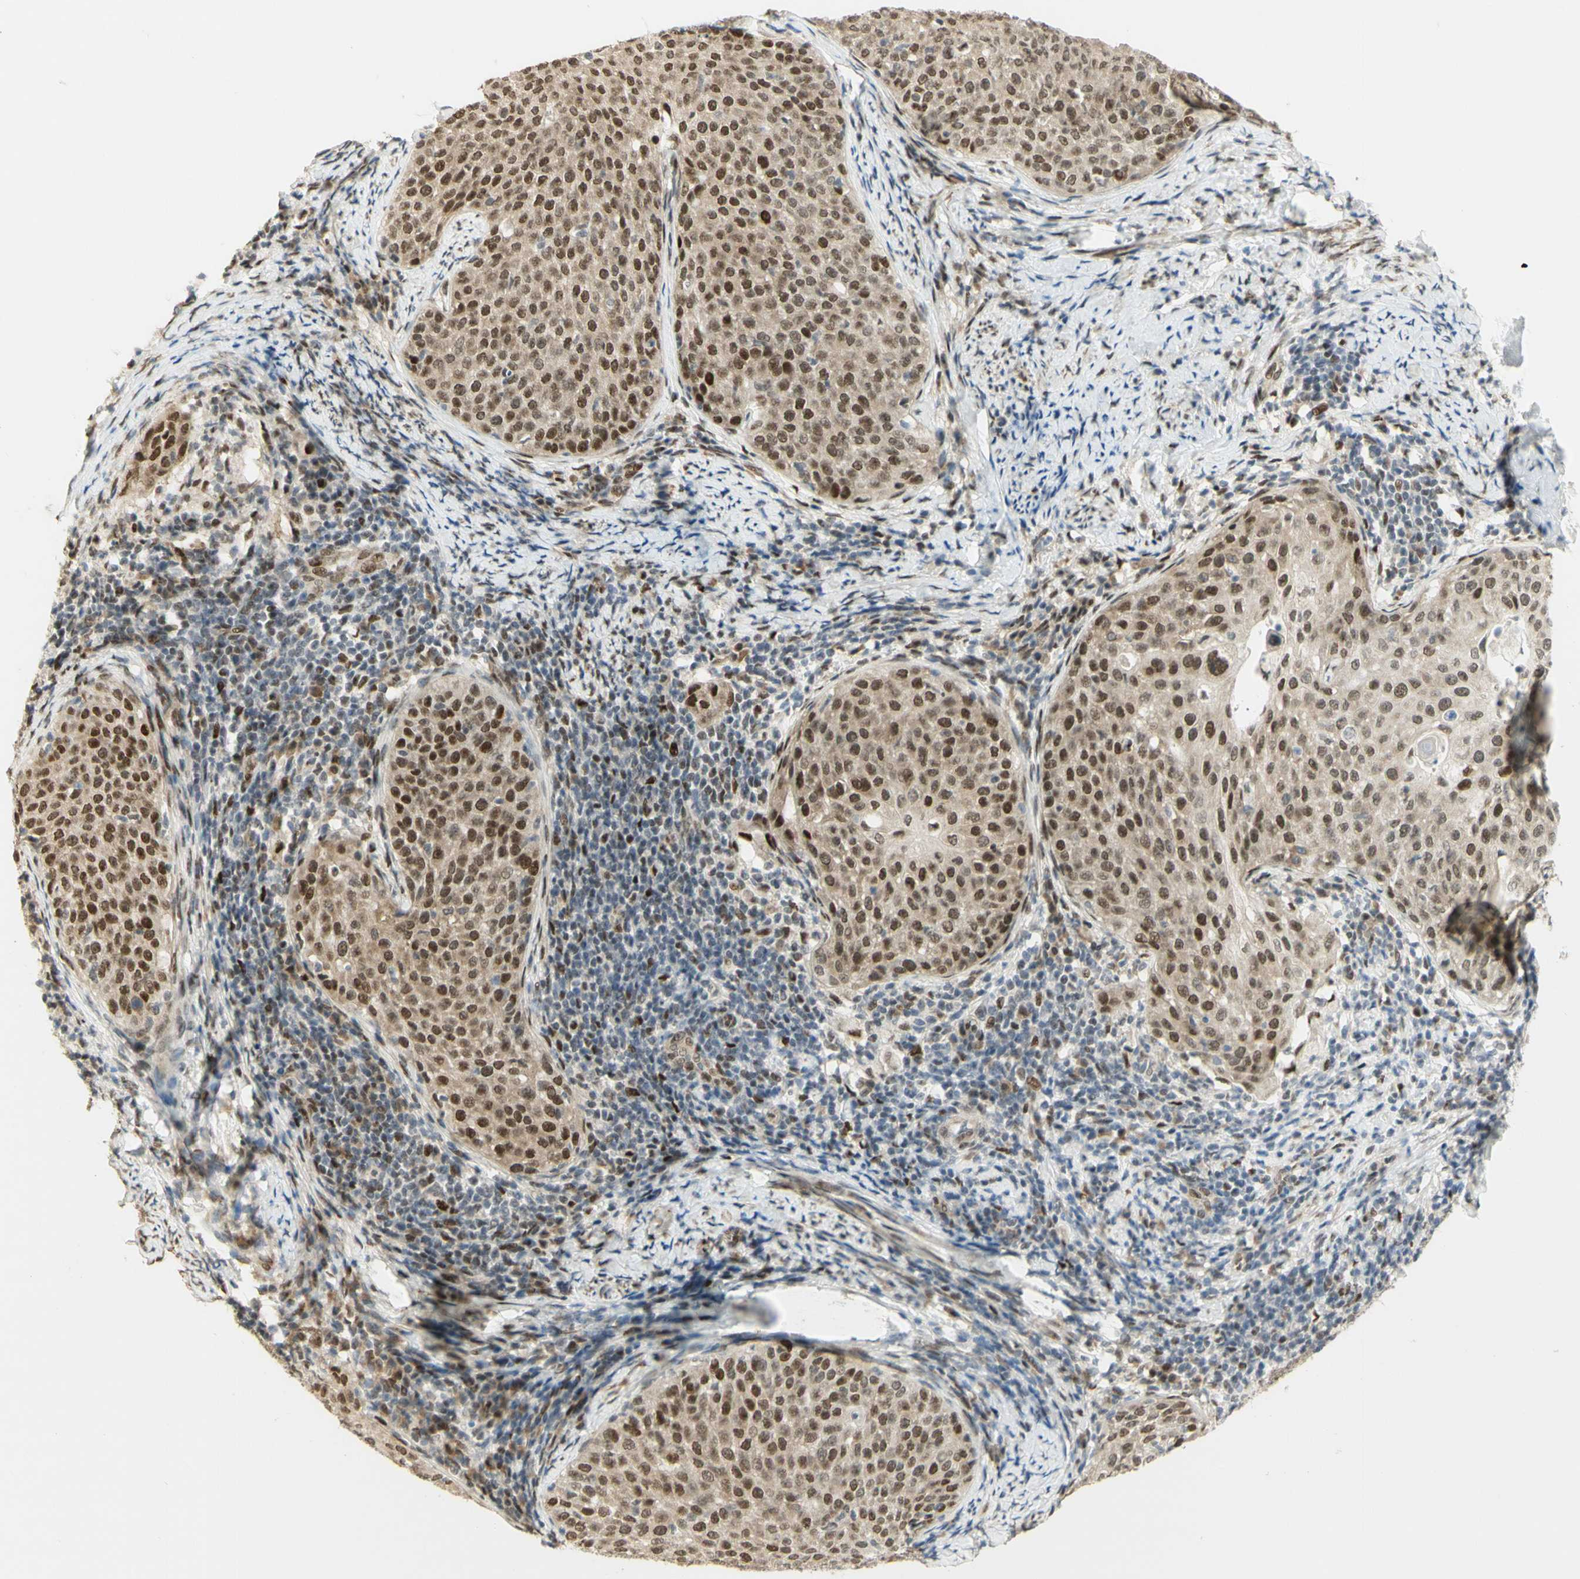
{"staining": {"intensity": "moderate", "quantity": ">75%", "location": "cytoplasmic/membranous,nuclear"}, "tissue": "cervical cancer", "cell_type": "Tumor cells", "image_type": "cancer", "snomed": [{"axis": "morphology", "description": "Squamous cell carcinoma, NOS"}, {"axis": "topography", "description": "Cervix"}], "caption": "The image reveals staining of squamous cell carcinoma (cervical), revealing moderate cytoplasmic/membranous and nuclear protein staining (brown color) within tumor cells.", "gene": "DDX1", "patient": {"sex": "female", "age": 51}}